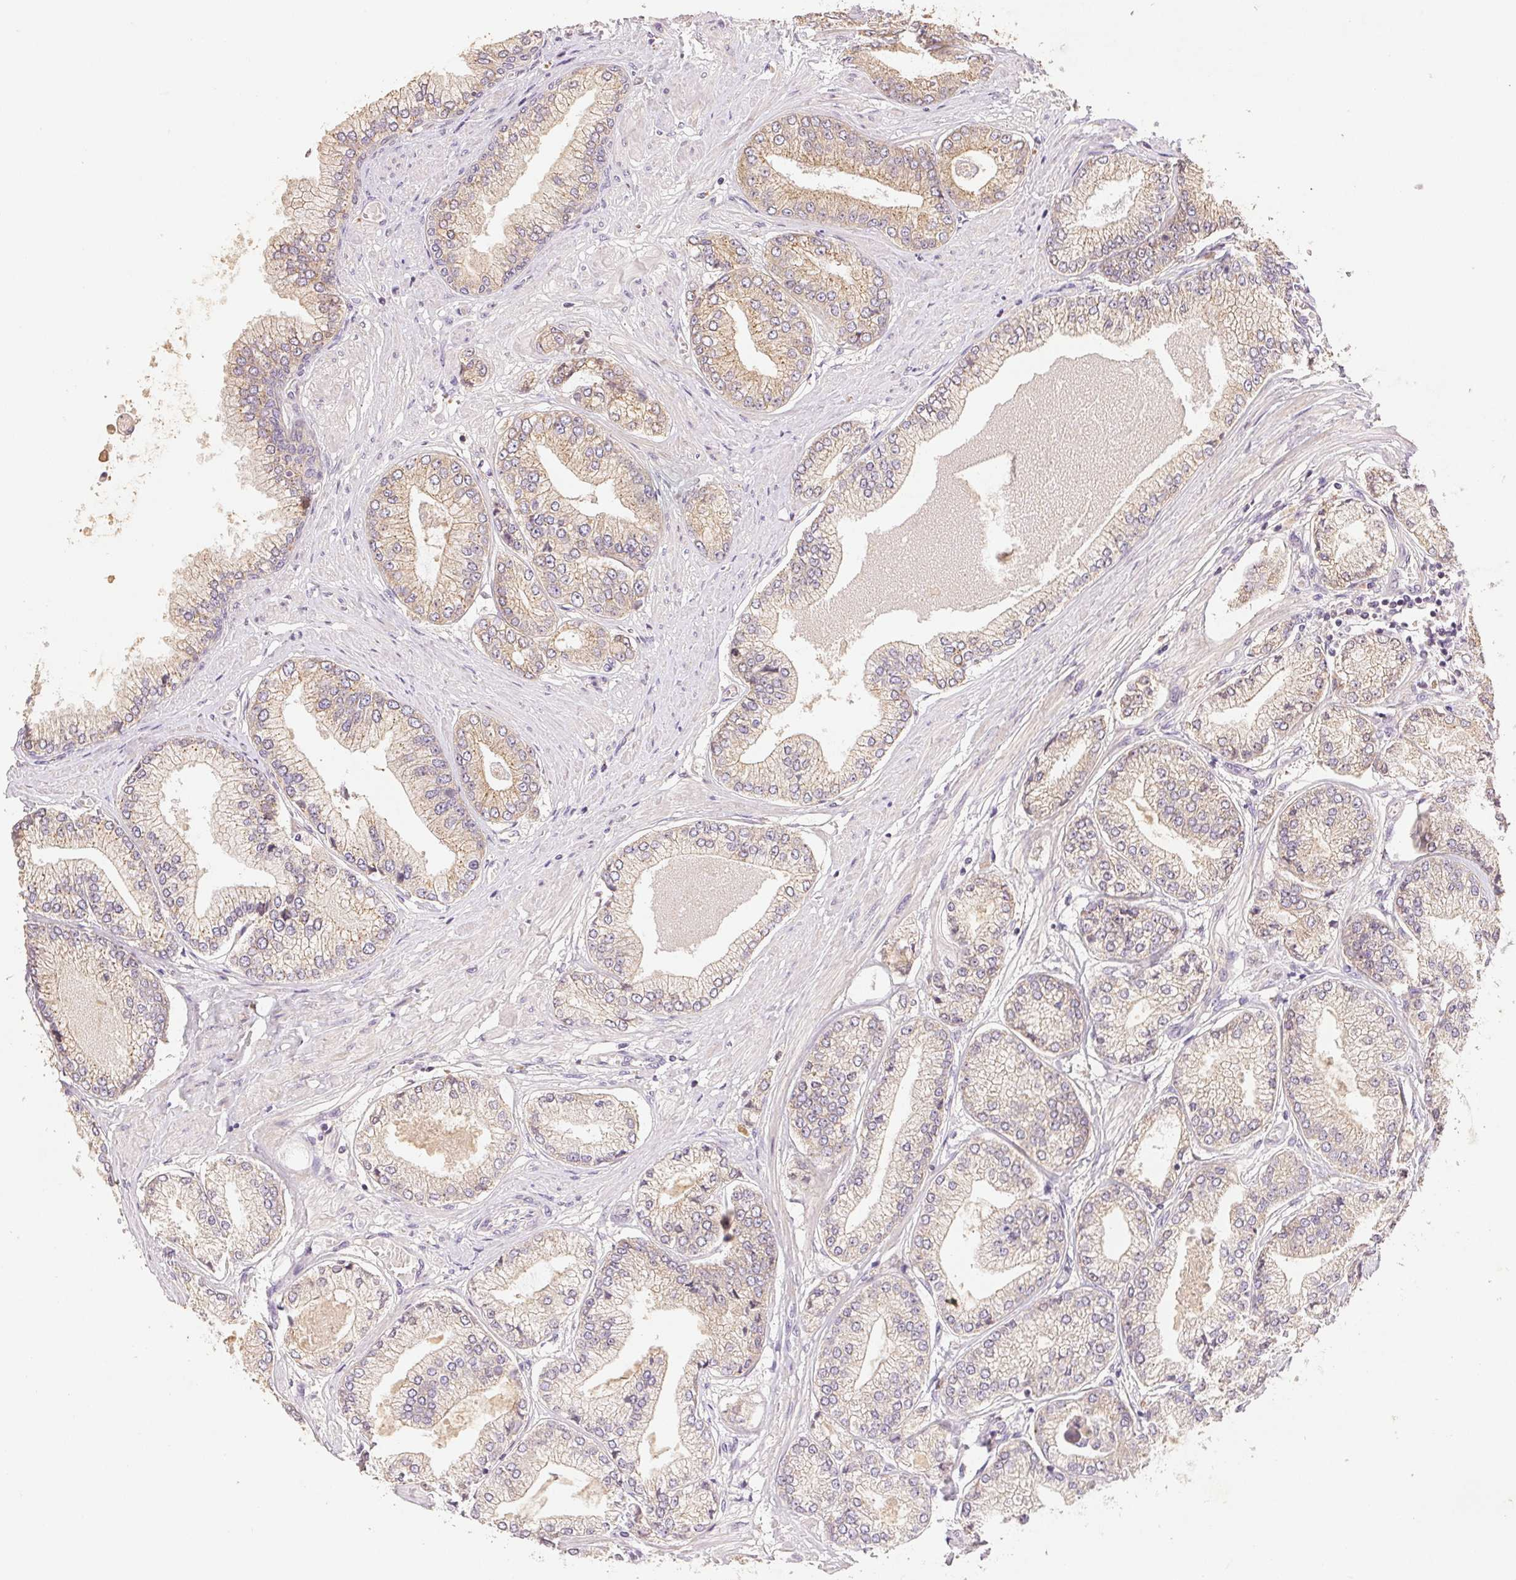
{"staining": {"intensity": "weak", "quantity": ">75%", "location": "cytoplasmic/membranous"}, "tissue": "prostate cancer", "cell_type": "Tumor cells", "image_type": "cancer", "snomed": [{"axis": "morphology", "description": "Adenocarcinoma, Low grade"}, {"axis": "topography", "description": "Prostate"}], "caption": "Tumor cells reveal weak cytoplasmic/membranous positivity in about >75% of cells in adenocarcinoma (low-grade) (prostate).", "gene": "YIF1B", "patient": {"sex": "male", "age": 55}}